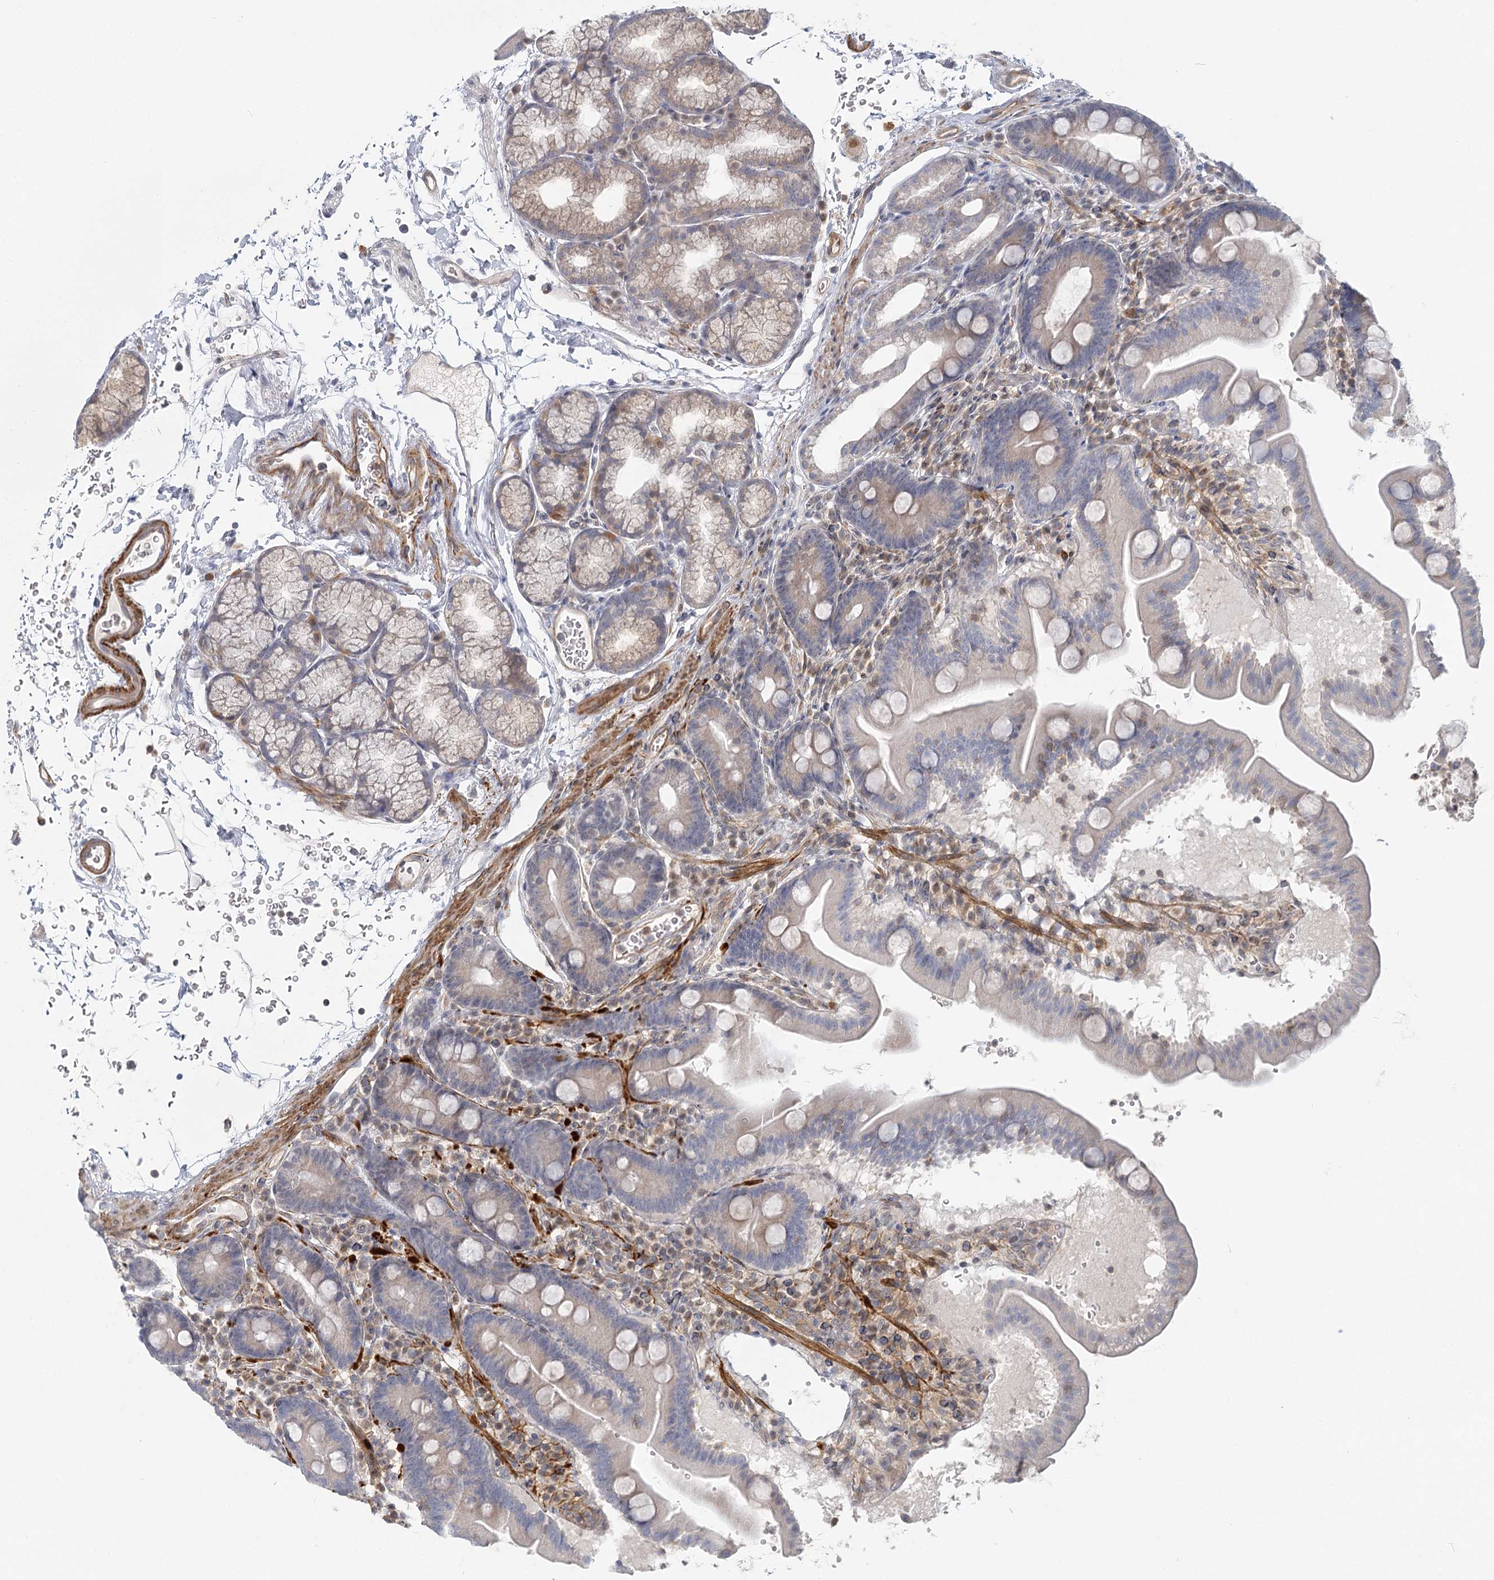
{"staining": {"intensity": "weak", "quantity": "<25%", "location": "cytoplasmic/membranous"}, "tissue": "duodenum", "cell_type": "Glandular cells", "image_type": "normal", "snomed": [{"axis": "morphology", "description": "Normal tissue, NOS"}, {"axis": "topography", "description": "Duodenum"}], "caption": "Histopathology image shows no protein expression in glandular cells of normal duodenum. (DAB (3,3'-diaminobenzidine) immunohistochemistry (IHC), high magnification).", "gene": "USP11", "patient": {"sex": "male", "age": 54}}